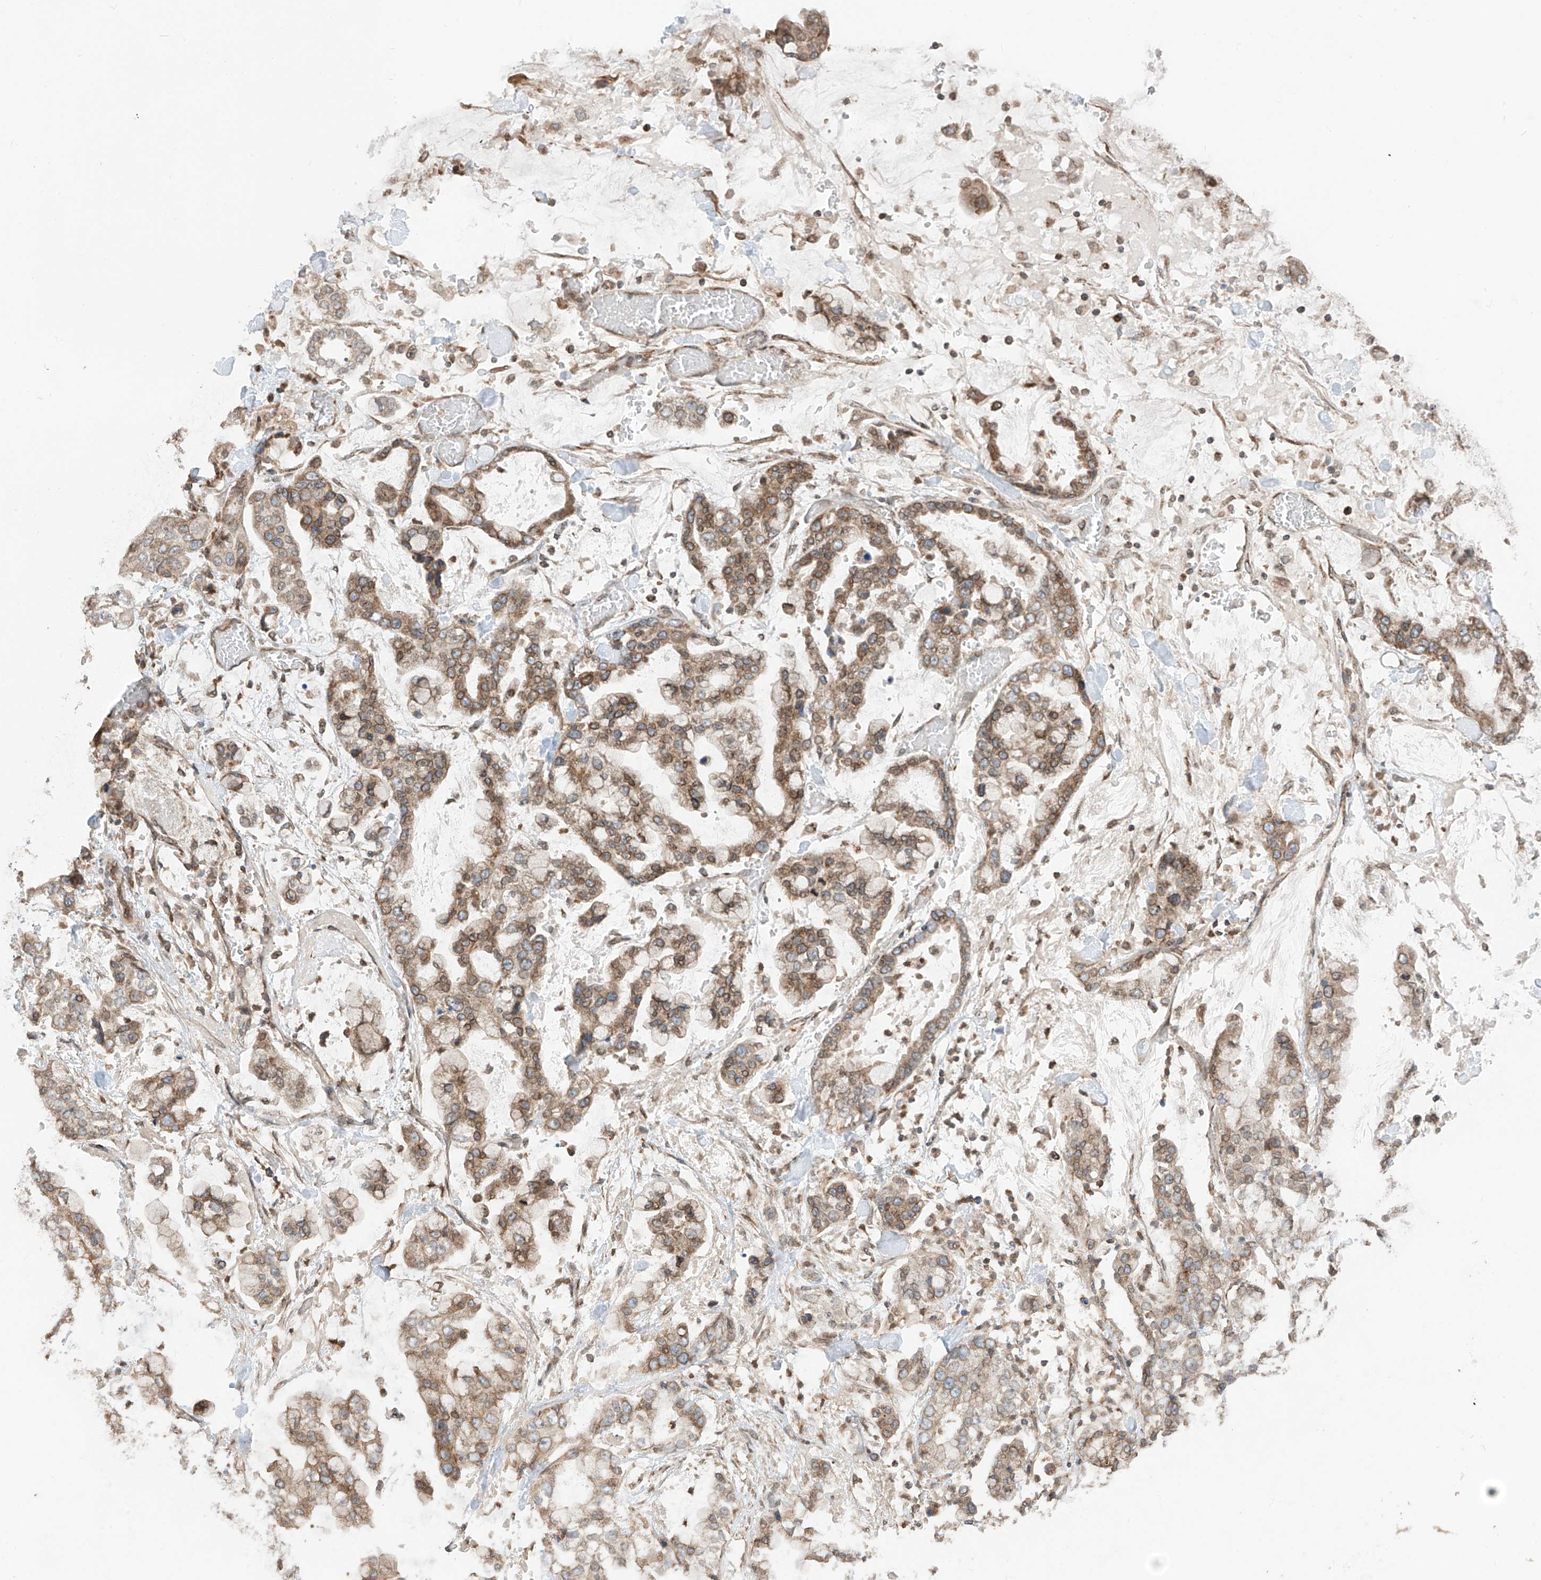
{"staining": {"intensity": "moderate", "quantity": "25%-75%", "location": "cytoplasmic/membranous"}, "tissue": "stomach cancer", "cell_type": "Tumor cells", "image_type": "cancer", "snomed": [{"axis": "morphology", "description": "Normal tissue, NOS"}, {"axis": "morphology", "description": "Adenocarcinoma, NOS"}, {"axis": "topography", "description": "Stomach, upper"}, {"axis": "topography", "description": "Stomach"}], "caption": "Protein staining of stomach adenocarcinoma tissue exhibits moderate cytoplasmic/membranous positivity in about 25%-75% of tumor cells.", "gene": "AHCTF1", "patient": {"sex": "male", "age": 76}}